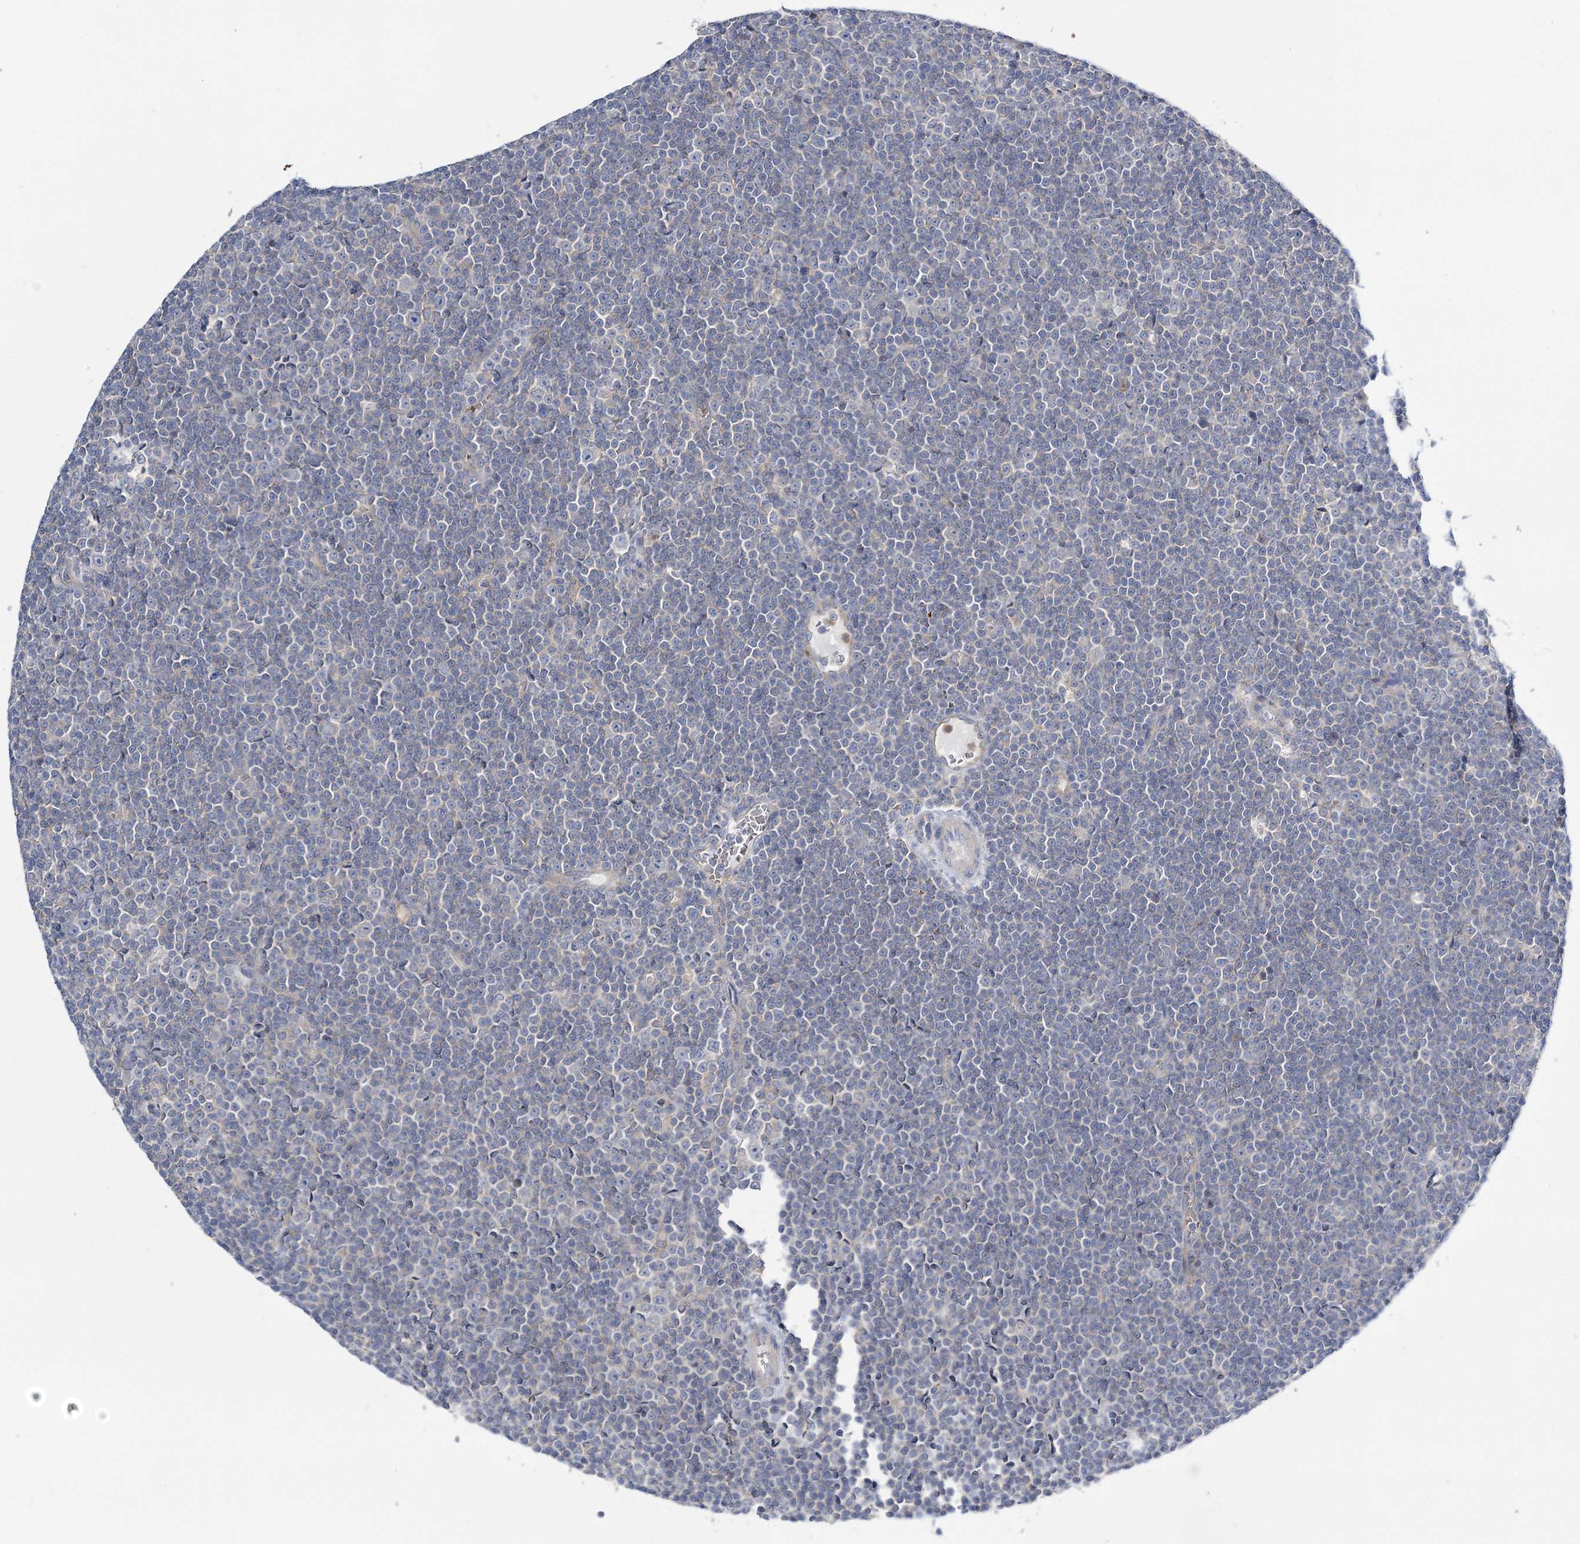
{"staining": {"intensity": "negative", "quantity": "none", "location": "none"}, "tissue": "lymphoma", "cell_type": "Tumor cells", "image_type": "cancer", "snomed": [{"axis": "morphology", "description": "Malignant lymphoma, non-Hodgkin's type, Low grade"}, {"axis": "topography", "description": "Lymph node"}], "caption": "A high-resolution micrograph shows immunohistochemistry (IHC) staining of malignant lymphoma, non-Hodgkin's type (low-grade), which reveals no significant positivity in tumor cells.", "gene": "ATP11B", "patient": {"sex": "female", "age": 67}}